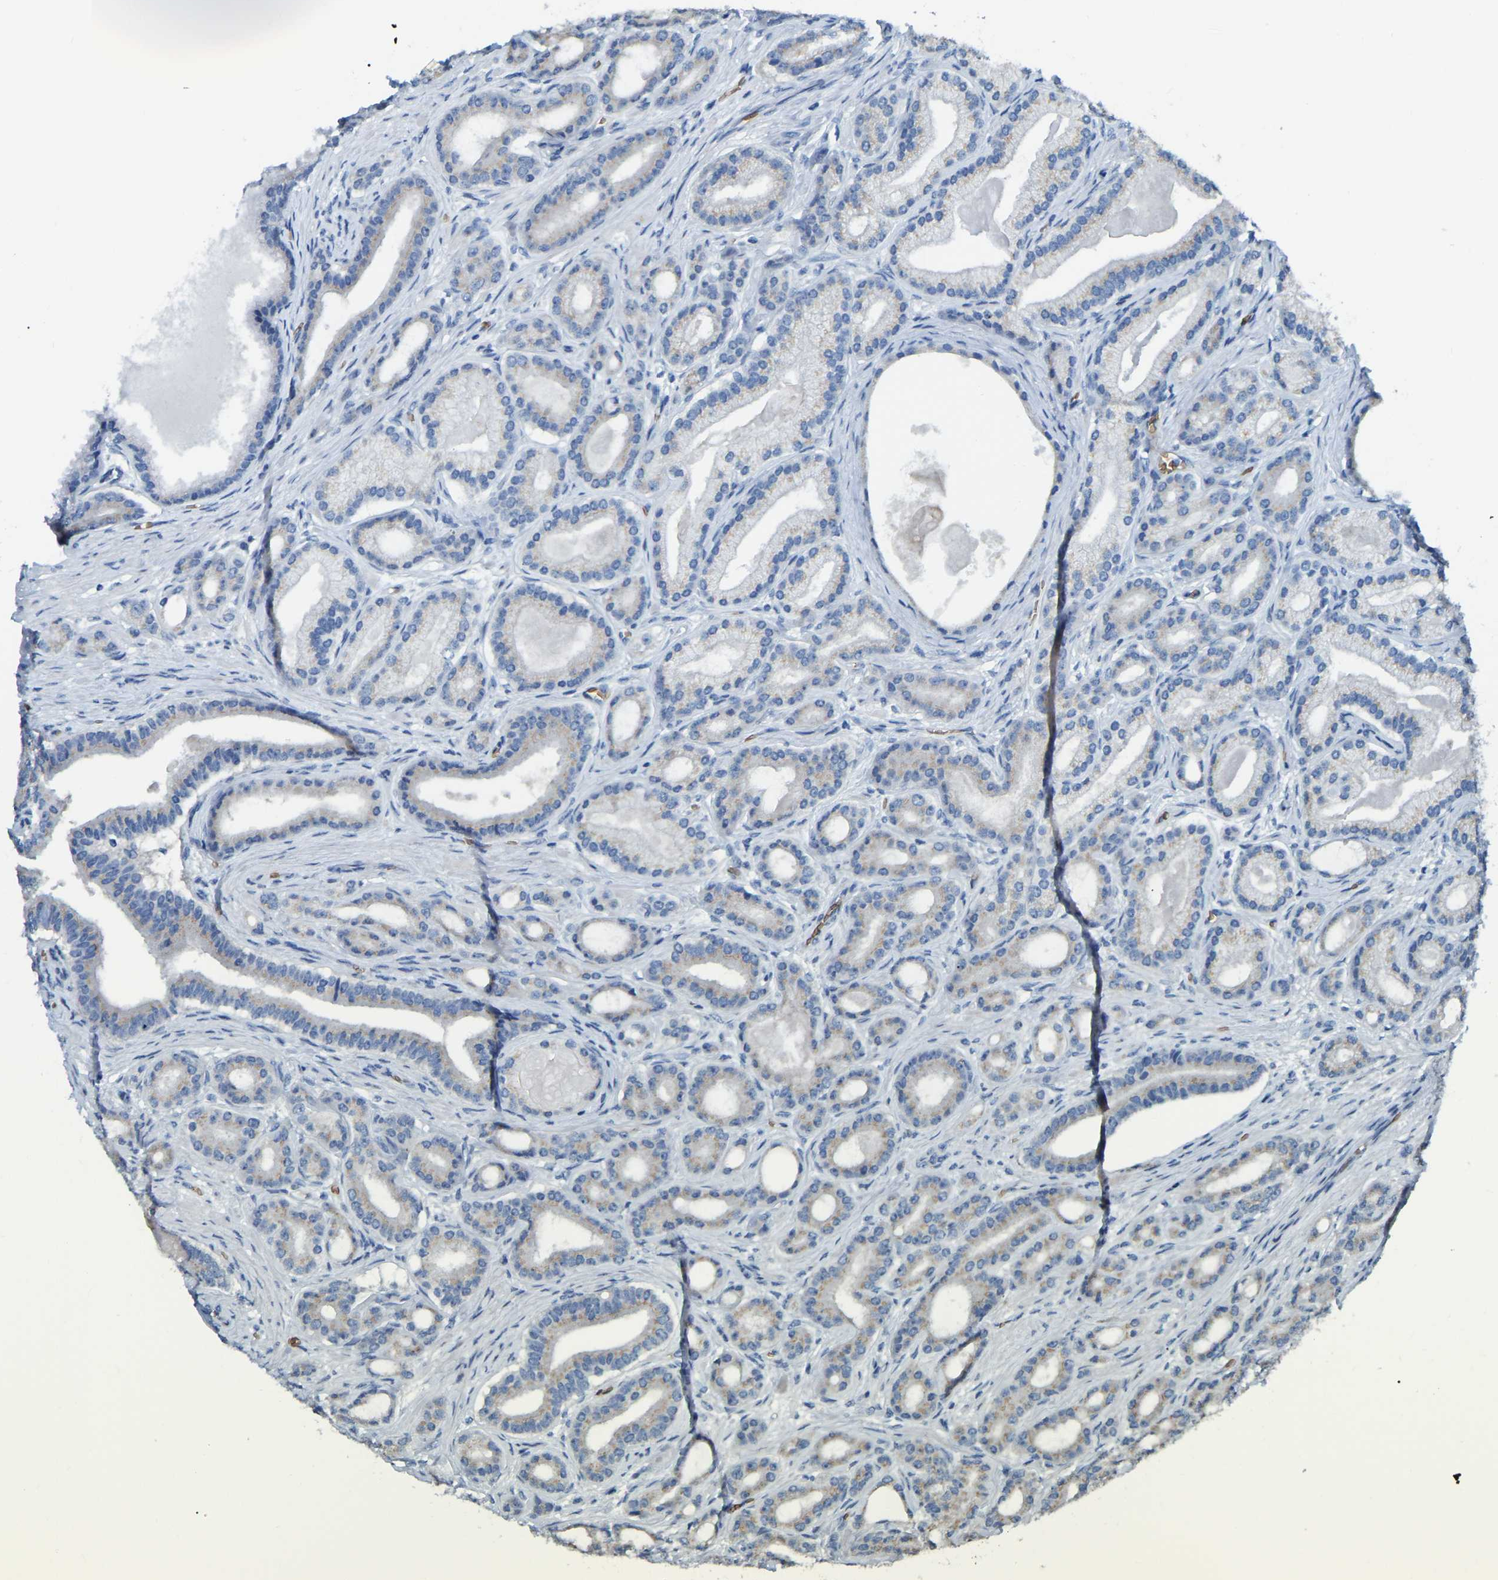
{"staining": {"intensity": "weak", "quantity": "<25%", "location": "cytoplasmic/membranous"}, "tissue": "prostate cancer", "cell_type": "Tumor cells", "image_type": "cancer", "snomed": [{"axis": "morphology", "description": "Adenocarcinoma, High grade"}, {"axis": "topography", "description": "Prostate"}], "caption": "Immunohistochemistry image of prostate cancer (high-grade adenocarcinoma) stained for a protein (brown), which demonstrates no expression in tumor cells.", "gene": "CFAP298", "patient": {"sex": "male", "age": 60}}